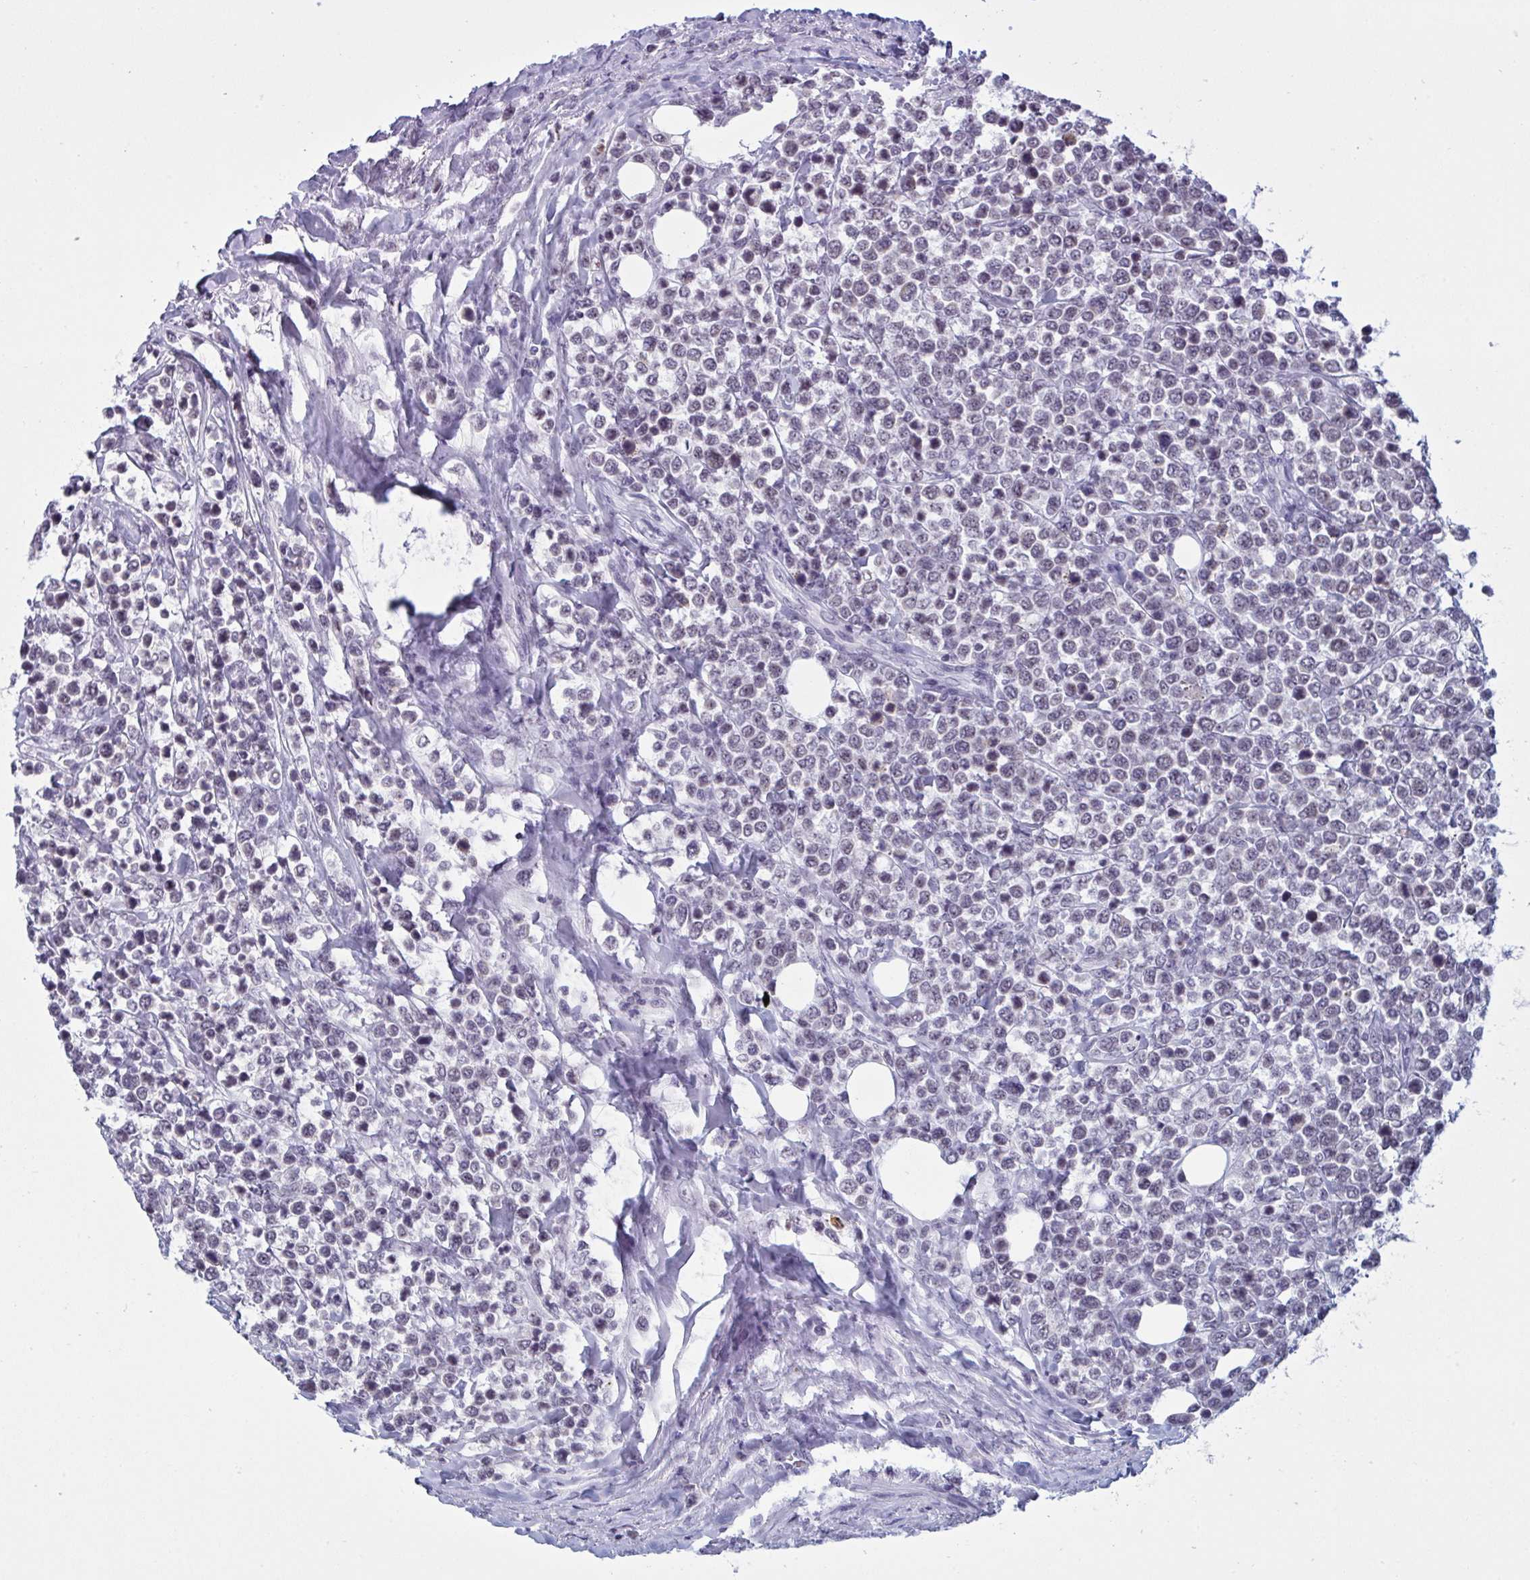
{"staining": {"intensity": "negative", "quantity": "none", "location": "none"}, "tissue": "lymphoma", "cell_type": "Tumor cells", "image_type": "cancer", "snomed": [{"axis": "morphology", "description": "Malignant lymphoma, non-Hodgkin's type, High grade"}, {"axis": "topography", "description": "Soft tissue"}], "caption": "Immunohistochemistry of lymphoma shows no staining in tumor cells. (DAB (3,3'-diaminobenzidine) immunohistochemistry (IHC) with hematoxylin counter stain).", "gene": "TGM6", "patient": {"sex": "female", "age": 56}}